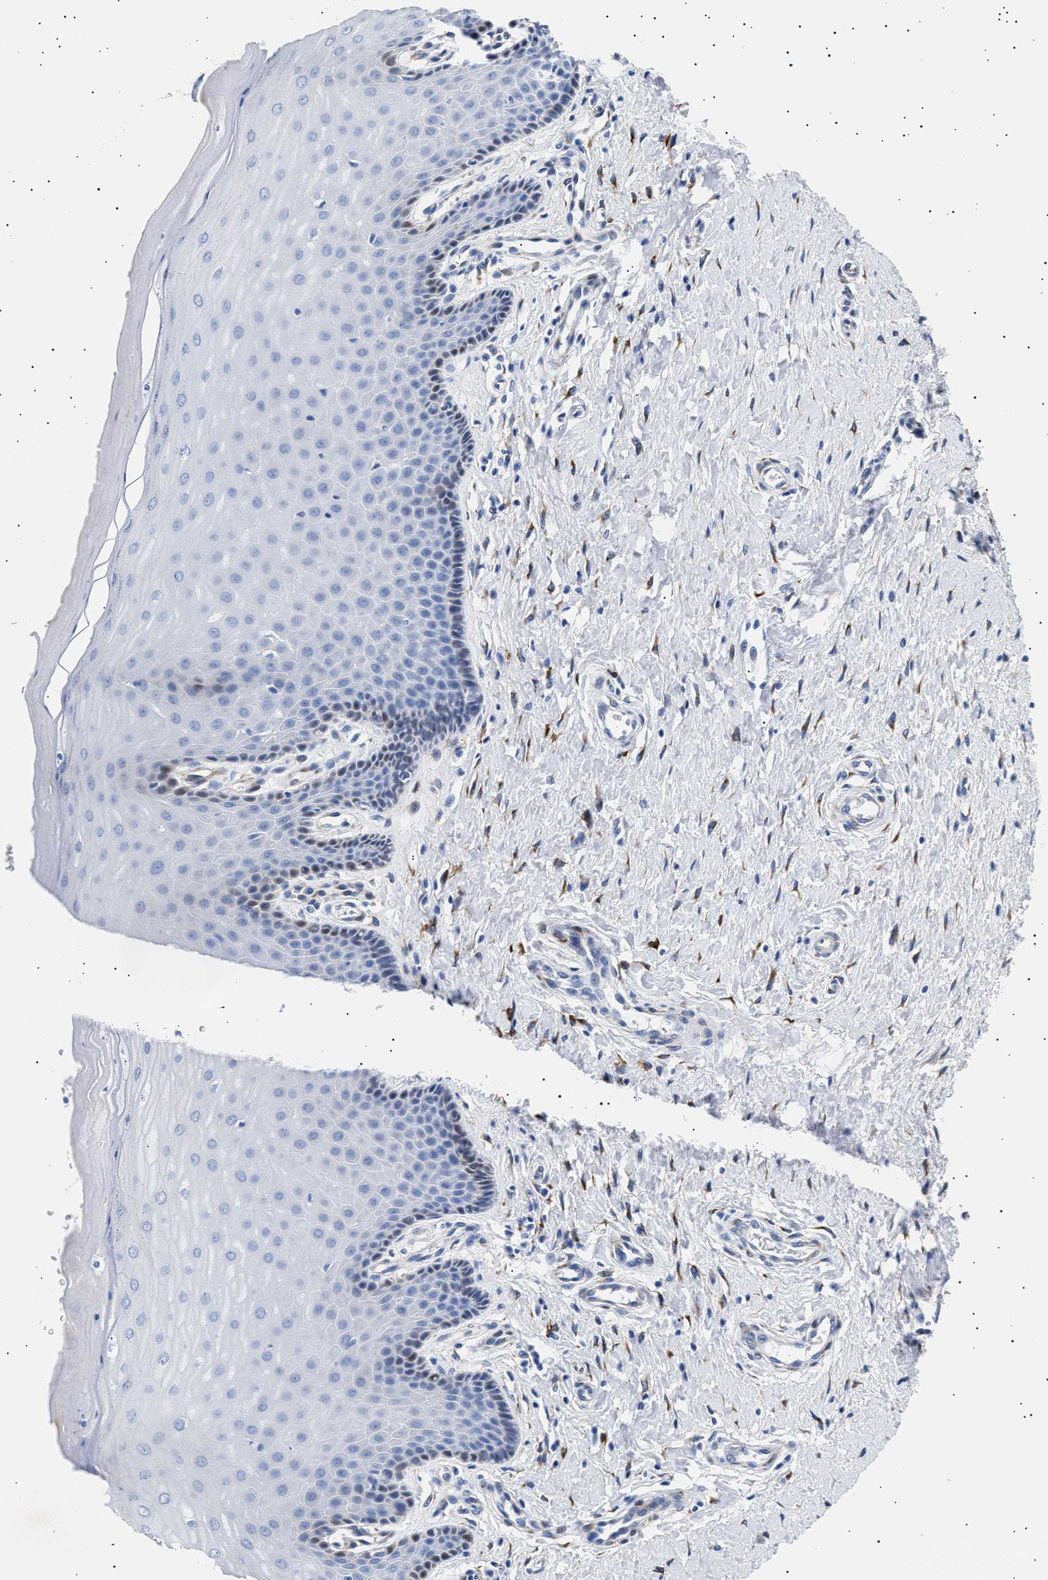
{"staining": {"intensity": "negative", "quantity": "none", "location": "none"}, "tissue": "cervix", "cell_type": "Glandular cells", "image_type": "normal", "snomed": [{"axis": "morphology", "description": "Normal tissue, NOS"}, {"axis": "topography", "description": "Cervix"}], "caption": "IHC image of normal cervix stained for a protein (brown), which shows no expression in glandular cells.", "gene": "HEMGN", "patient": {"sex": "female", "age": 55}}